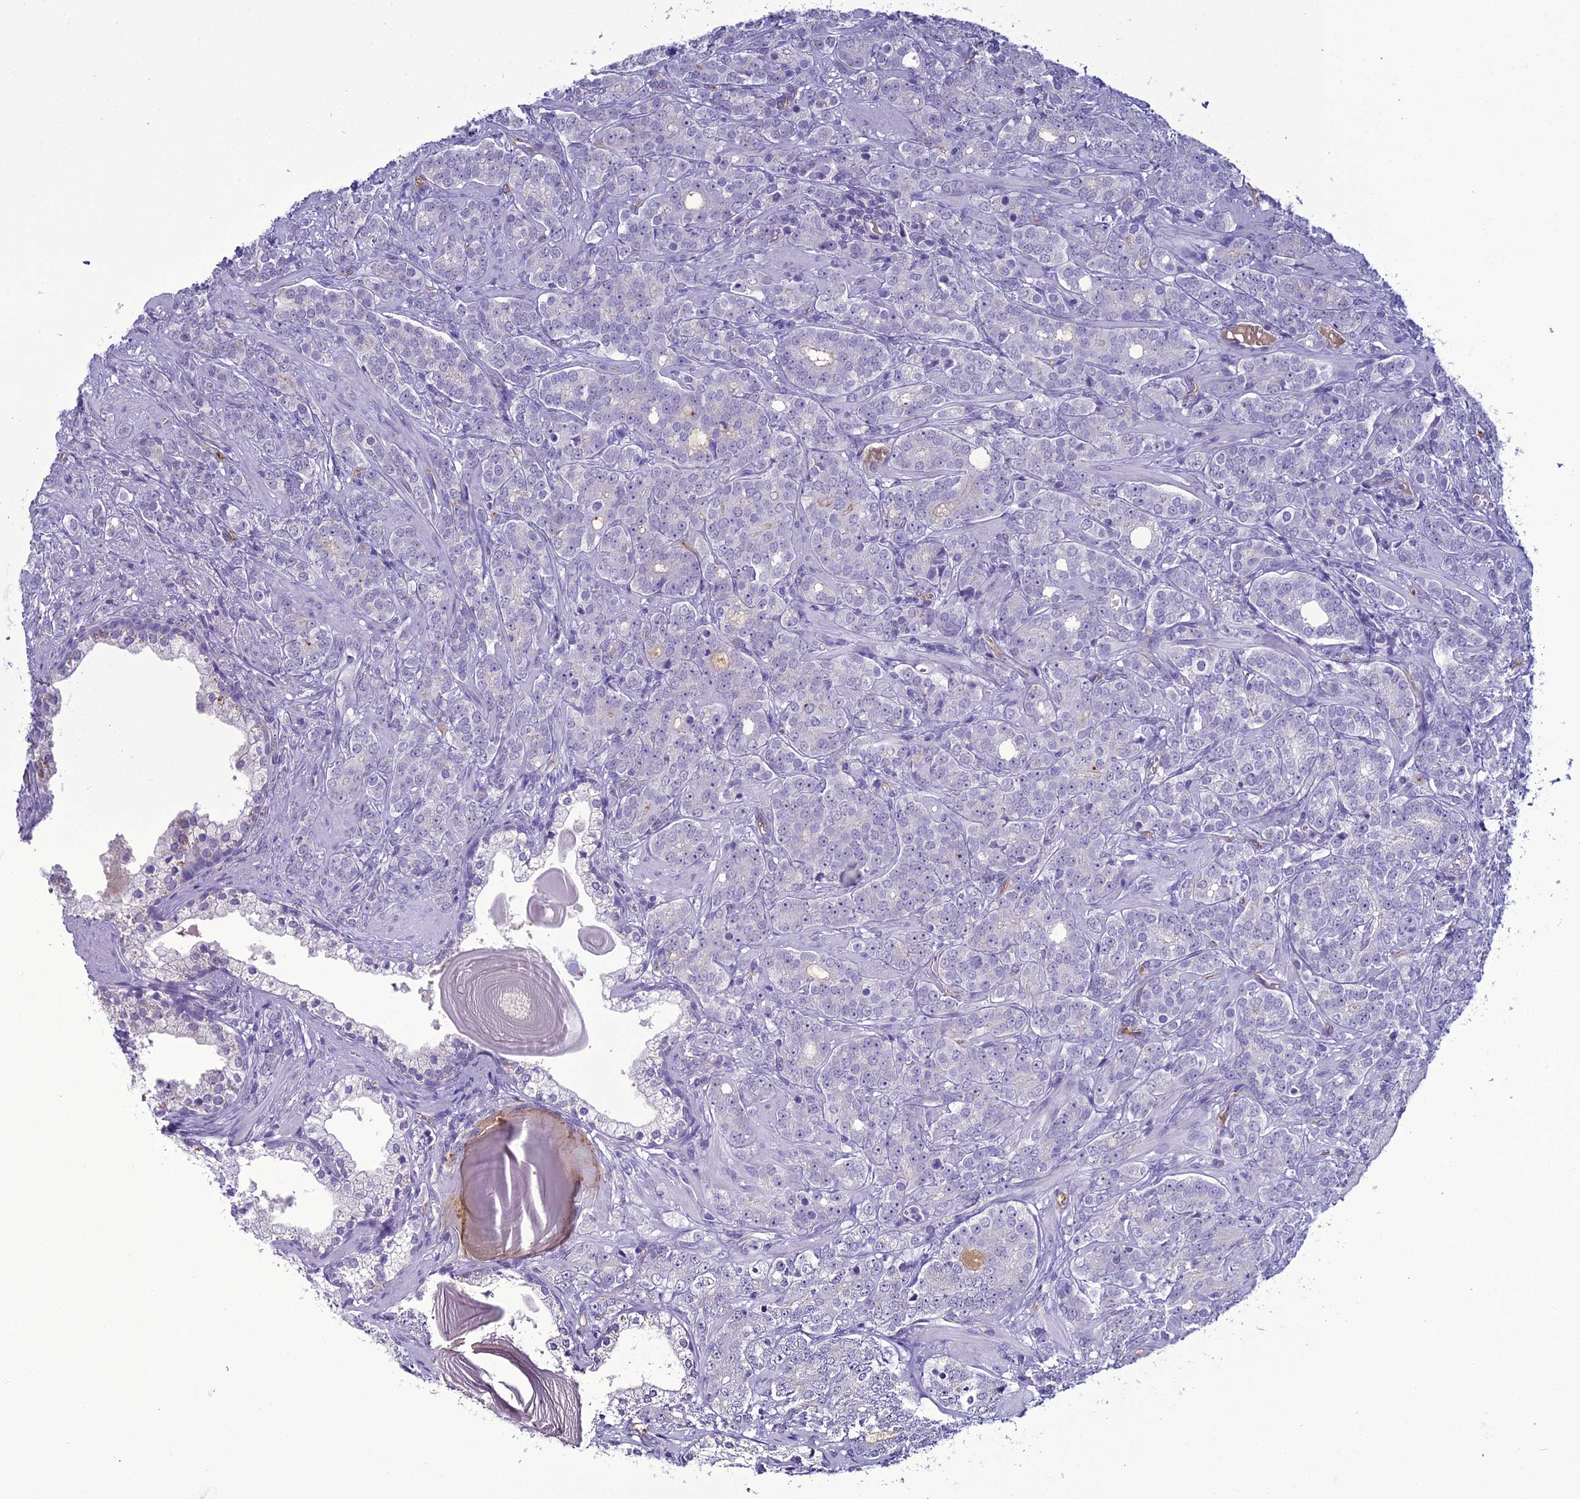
{"staining": {"intensity": "negative", "quantity": "none", "location": "none"}, "tissue": "prostate cancer", "cell_type": "Tumor cells", "image_type": "cancer", "snomed": [{"axis": "morphology", "description": "Adenocarcinoma, High grade"}, {"axis": "topography", "description": "Prostate"}], "caption": "Tumor cells are negative for protein expression in human prostate high-grade adenocarcinoma. Brightfield microscopy of immunohistochemistry stained with DAB (3,3'-diaminobenzidine) (brown) and hematoxylin (blue), captured at high magnification.", "gene": "ACE", "patient": {"sex": "male", "age": 64}}